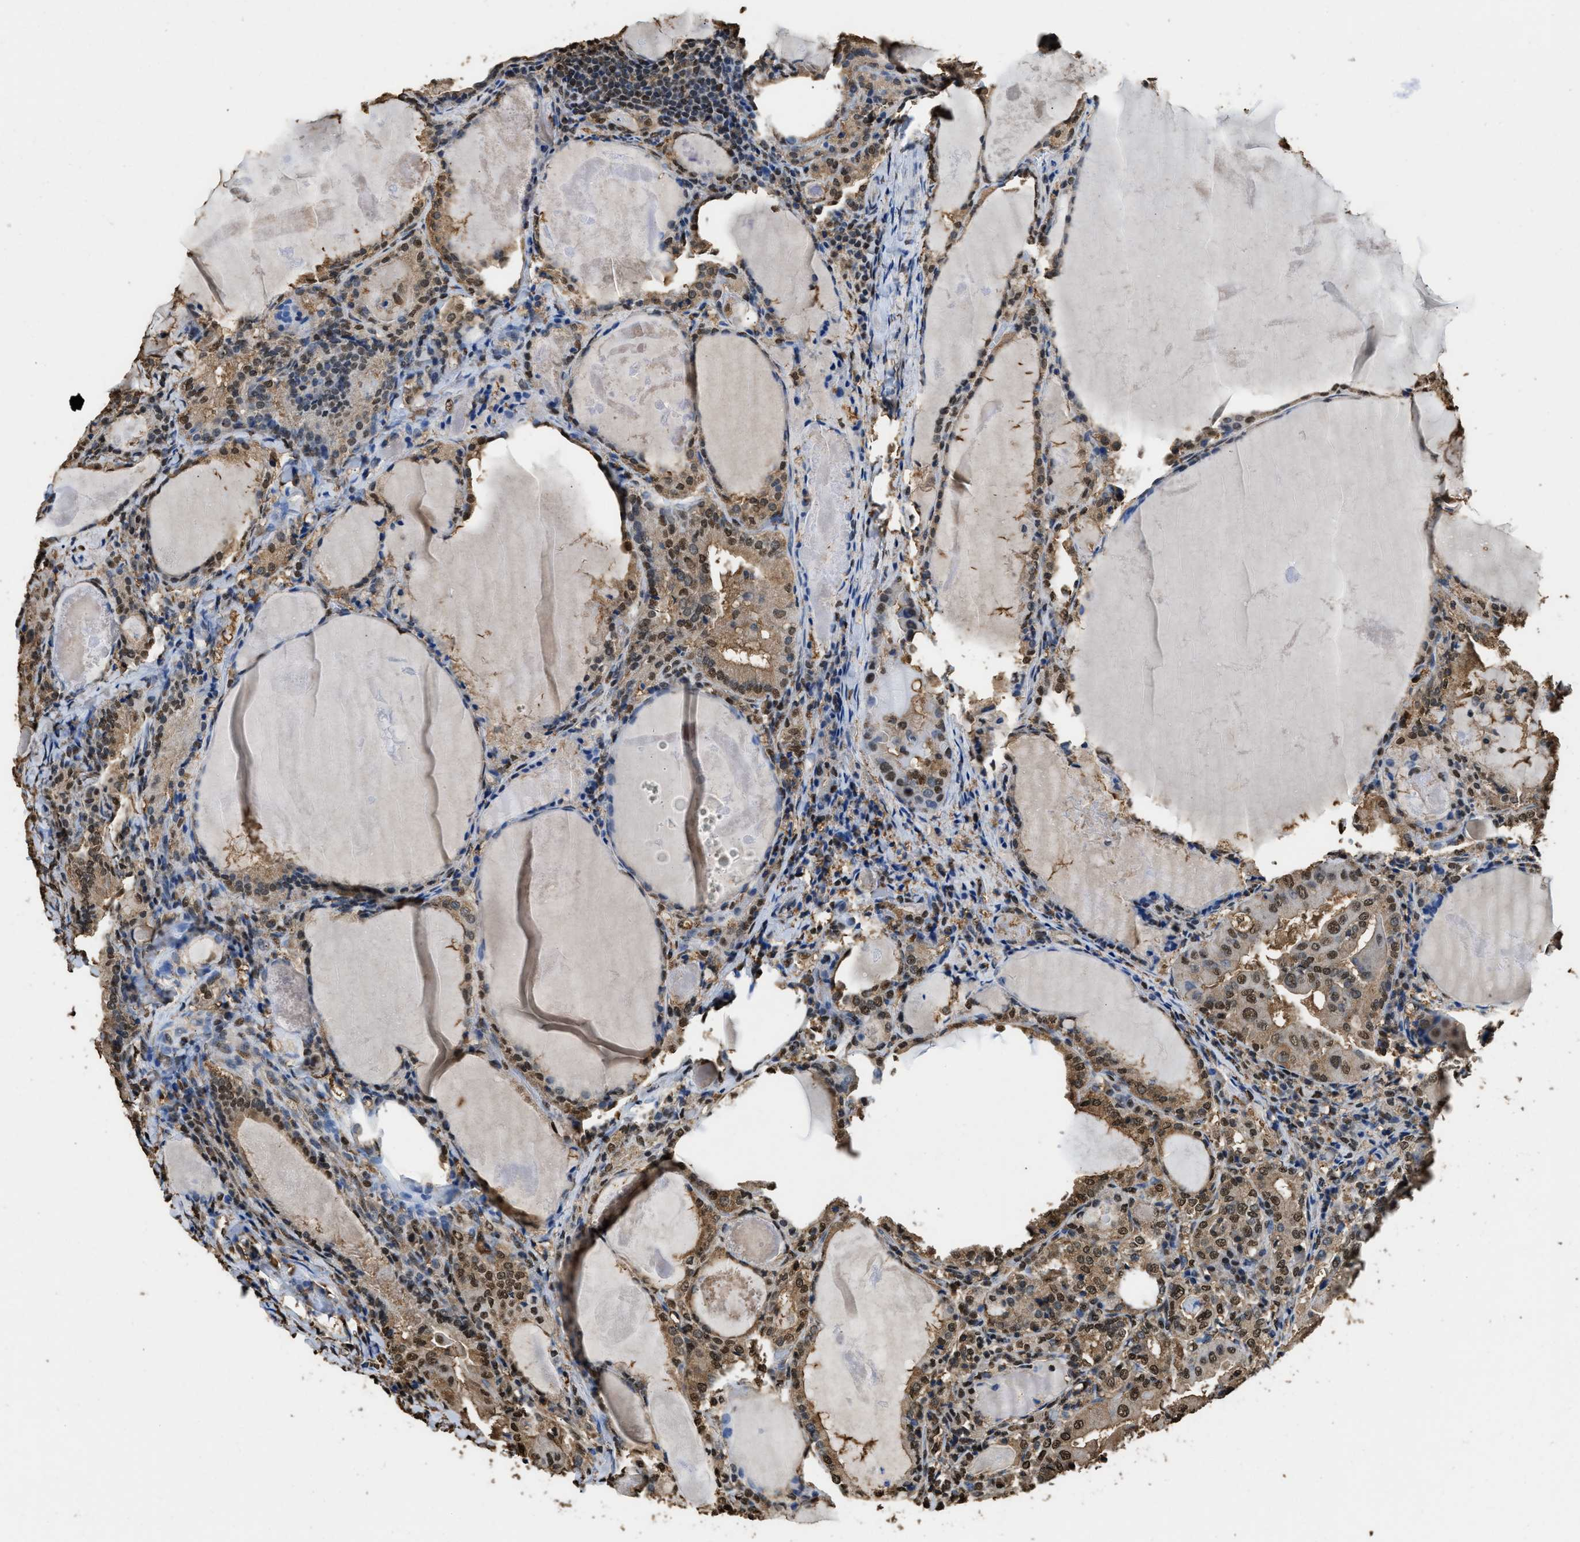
{"staining": {"intensity": "moderate", "quantity": ">75%", "location": "cytoplasmic/membranous,nuclear"}, "tissue": "thyroid cancer", "cell_type": "Tumor cells", "image_type": "cancer", "snomed": [{"axis": "morphology", "description": "Papillary adenocarcinoma, NOS"}, {"axis": "topography", "description": "Thyroid gland"}], "caption": "Thyroid cancer (papillary adenocarcinoma) was stained to show a protein in brown. There is medium levels of moderate cytoplasmic/membranous and nuclear positivity in approximately >75% of tumor cells. (Stains: DAB (3,3'-diaminobenzidine) in brown, nuclei in blue, Microscopy: brightfield microscopy at high magnification).", "gene": "GAPDH", "patient": {"sex": "female", "age": 42}}